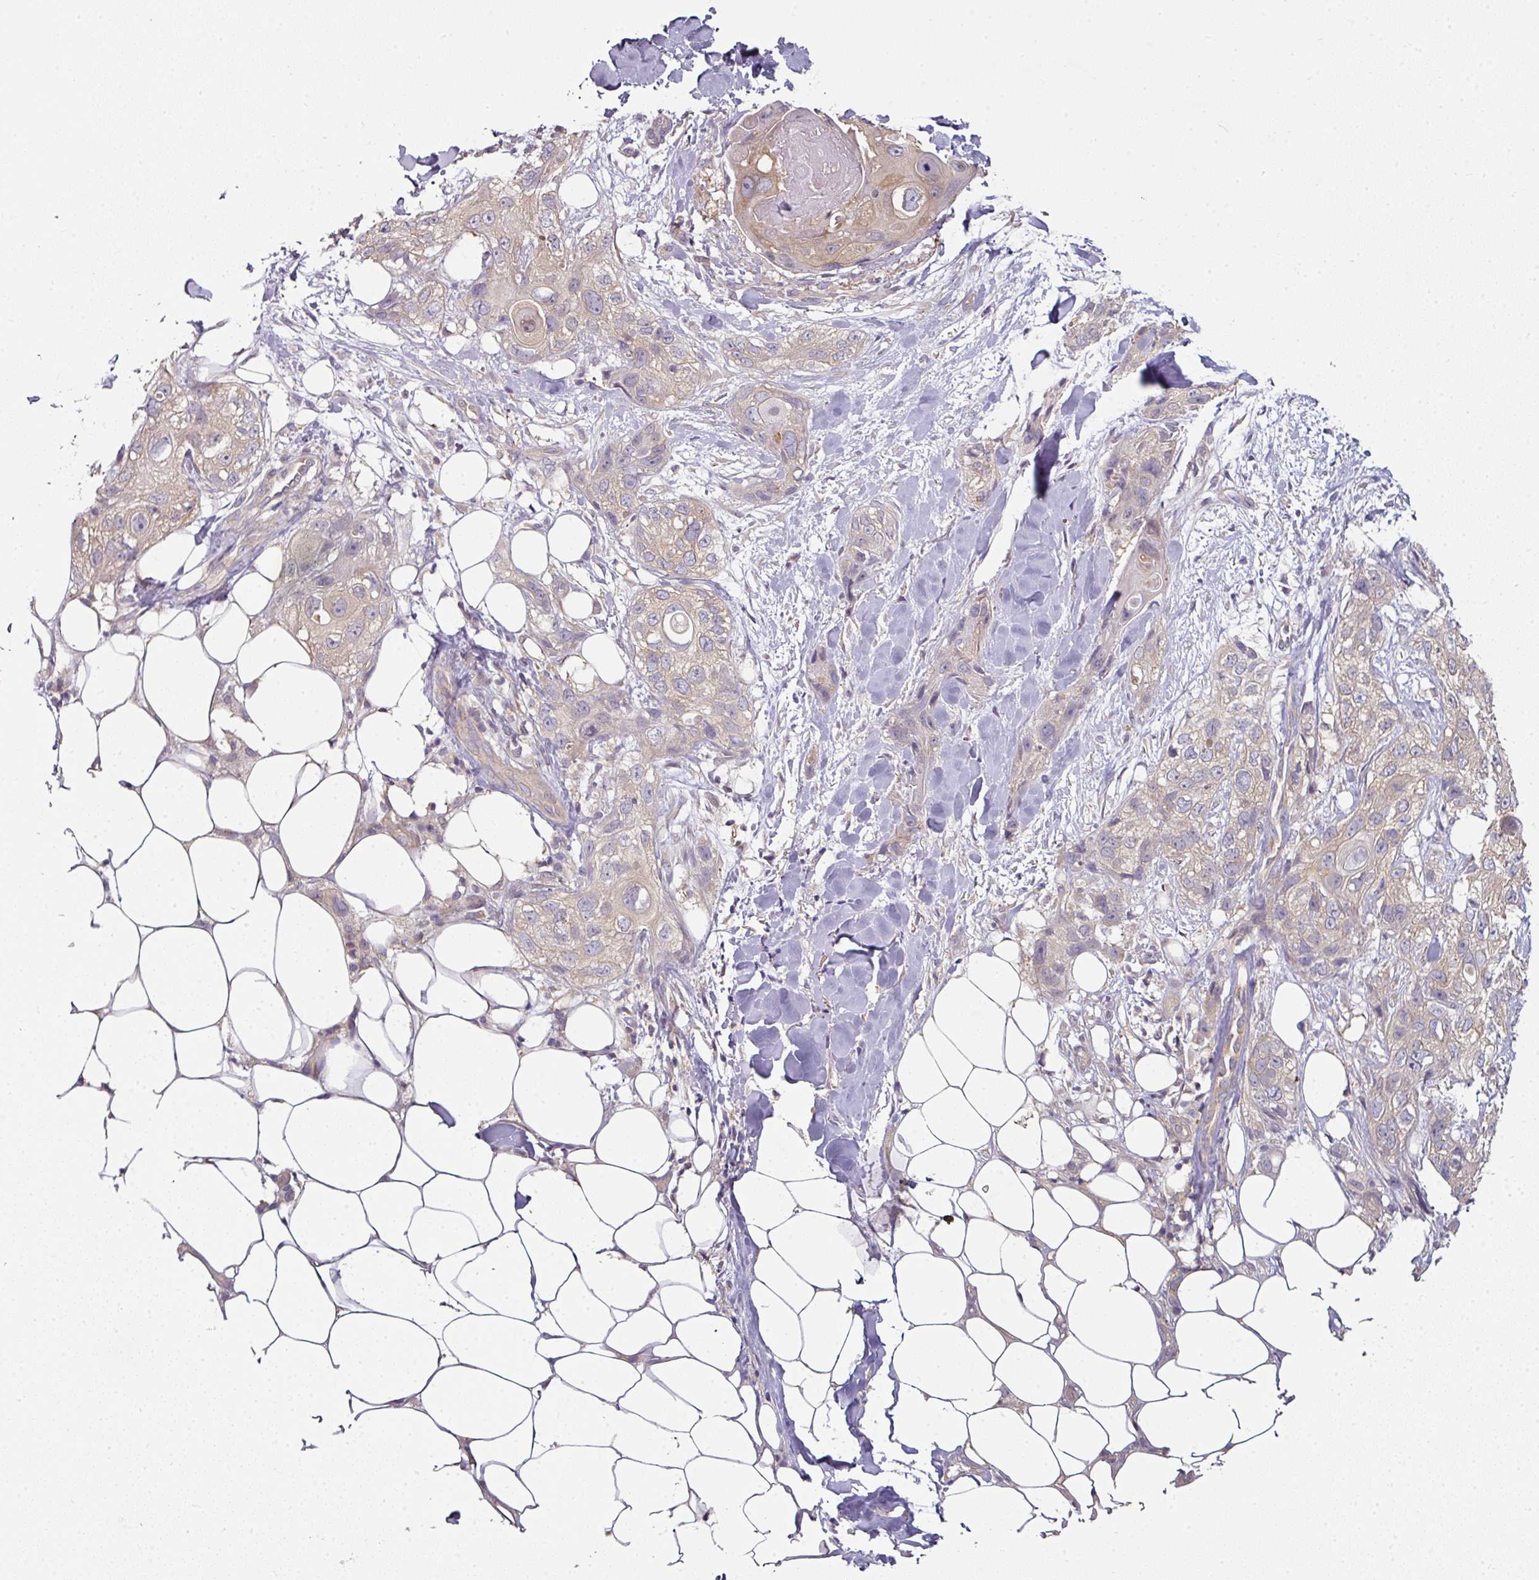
{"staining": {"intensity": "weak", "quantity": "25%-75%", "location": "cytoplasmic/membranous"}, "tissue": "skin cancer", "cell_type": "Tumor cells", "image_type": "cancer", "snomed": [{"axis": "morphology", "description": "Normal tissue, NOS"}, {"axis": "morphology", "description": "Squamous cell carcinoma, NOS"}, {"axis": "topography", "description": "Skin"}], "caption": "A histopathology image showing weak cytoplasmic/membranous expression in approximately 25%-75% of tumor cells in squamous cell carcinoma (skin), as visualized by brown immunohistochemical staining.", "gene": "MAP2K2", "patient": {"sex": "male", "age": 72}}